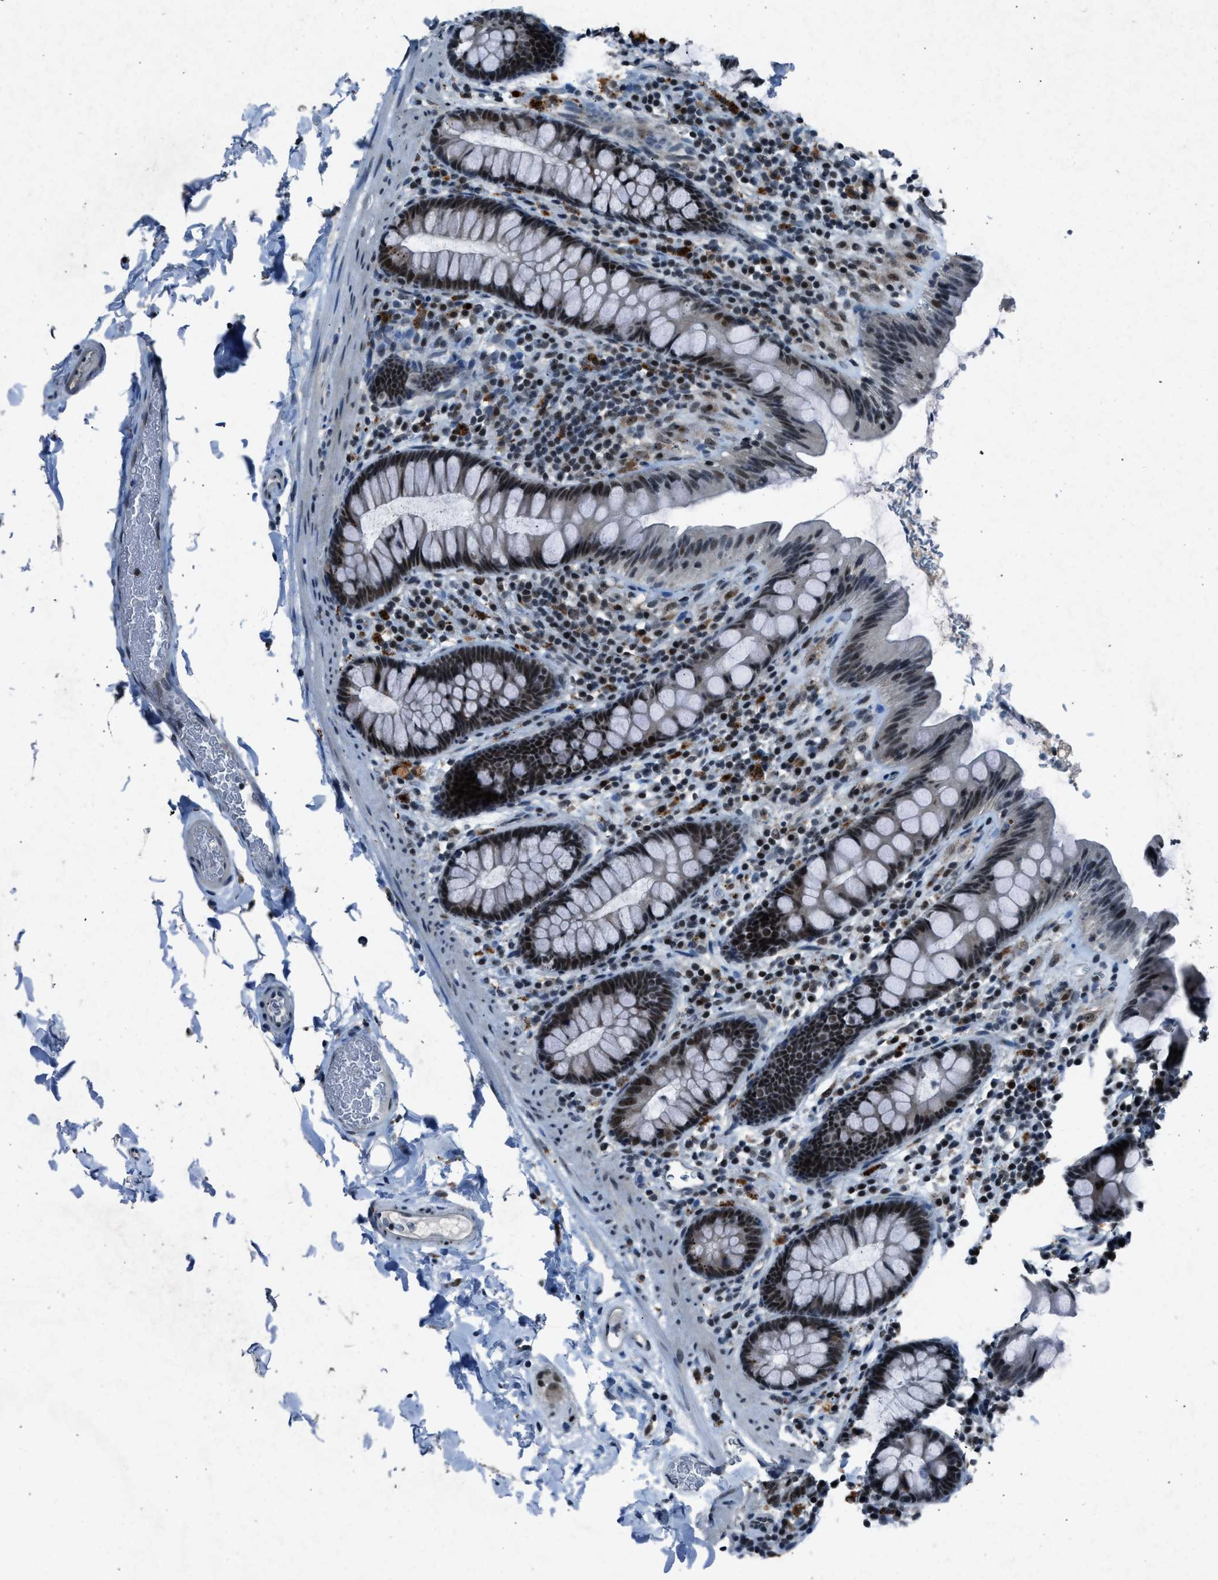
{"staining": {"intensity": "negative", "quantity": "none", "location": "none"}, "tissue": "colon", "cell_type": "Endothelial cells", "image_type": "normal", "snomed": [{"axis": "morphology", "description": "Normal tissue, NOS"}, {"axis": "topography", "description": "Colon"}], "caption": "An IHC histopathology image of benign colon is shown. There is no staining in endothelial cells of colon.", "gene": "ADCY1", "patient": {"sex": "female", "age": 80}}